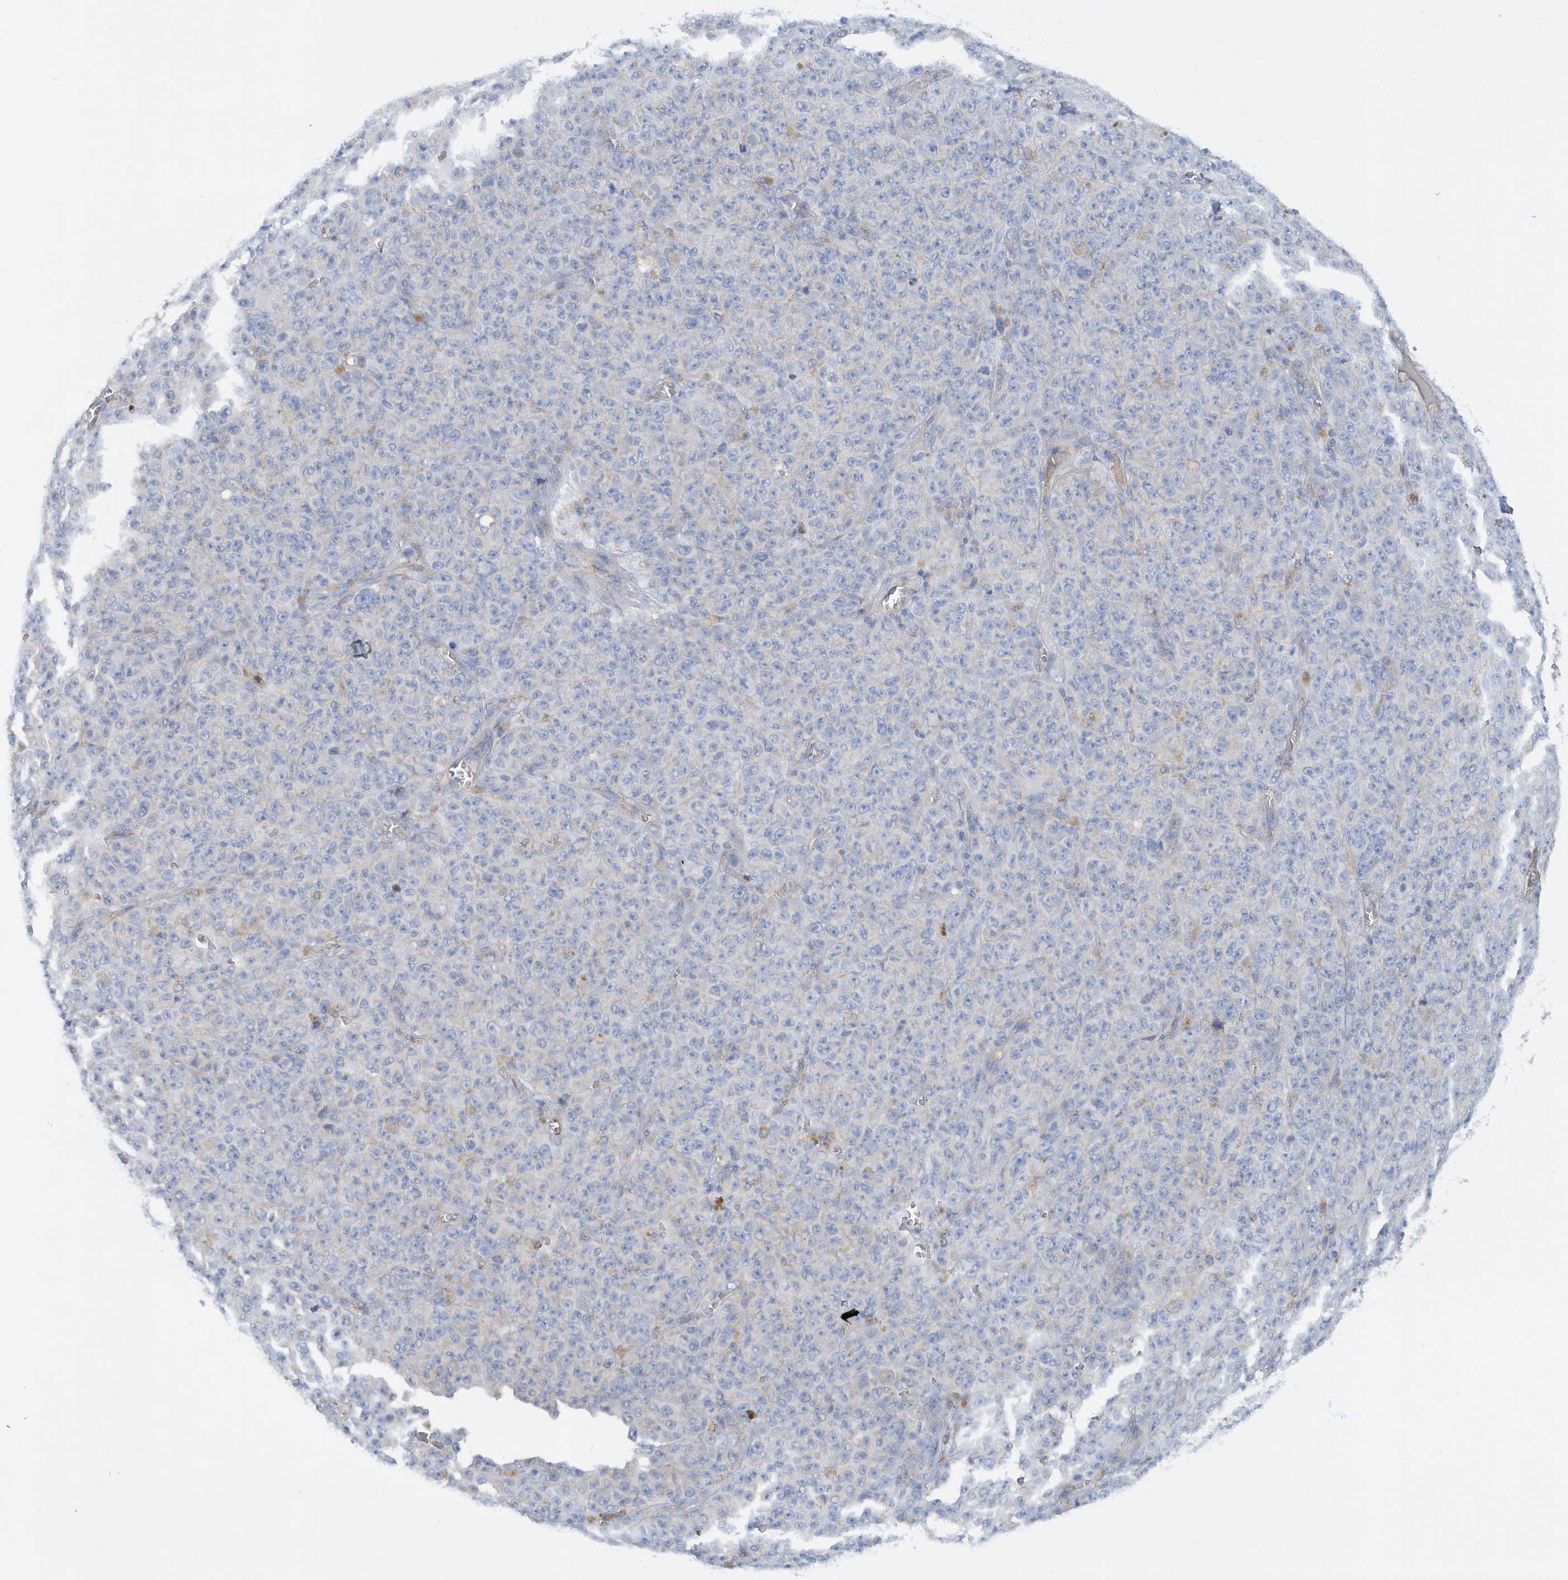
{"staining": {"intensity": "negative", "quantity": "none", "location": "none"}, "tissue": "melanoma", "cell_type": "Tumor cells", "image_type": "cancer", "snomed": [{"axis": "morphology", "description": "Malignant melanoma, NOS"}, {"axis": "topography", "description": "Skin"}], "caption": "This is an IHC micrograph of melanoma. There is no expression in tumor cells.", "gene": "HAS3", "patient": {"sex": "female", "age": 82}}